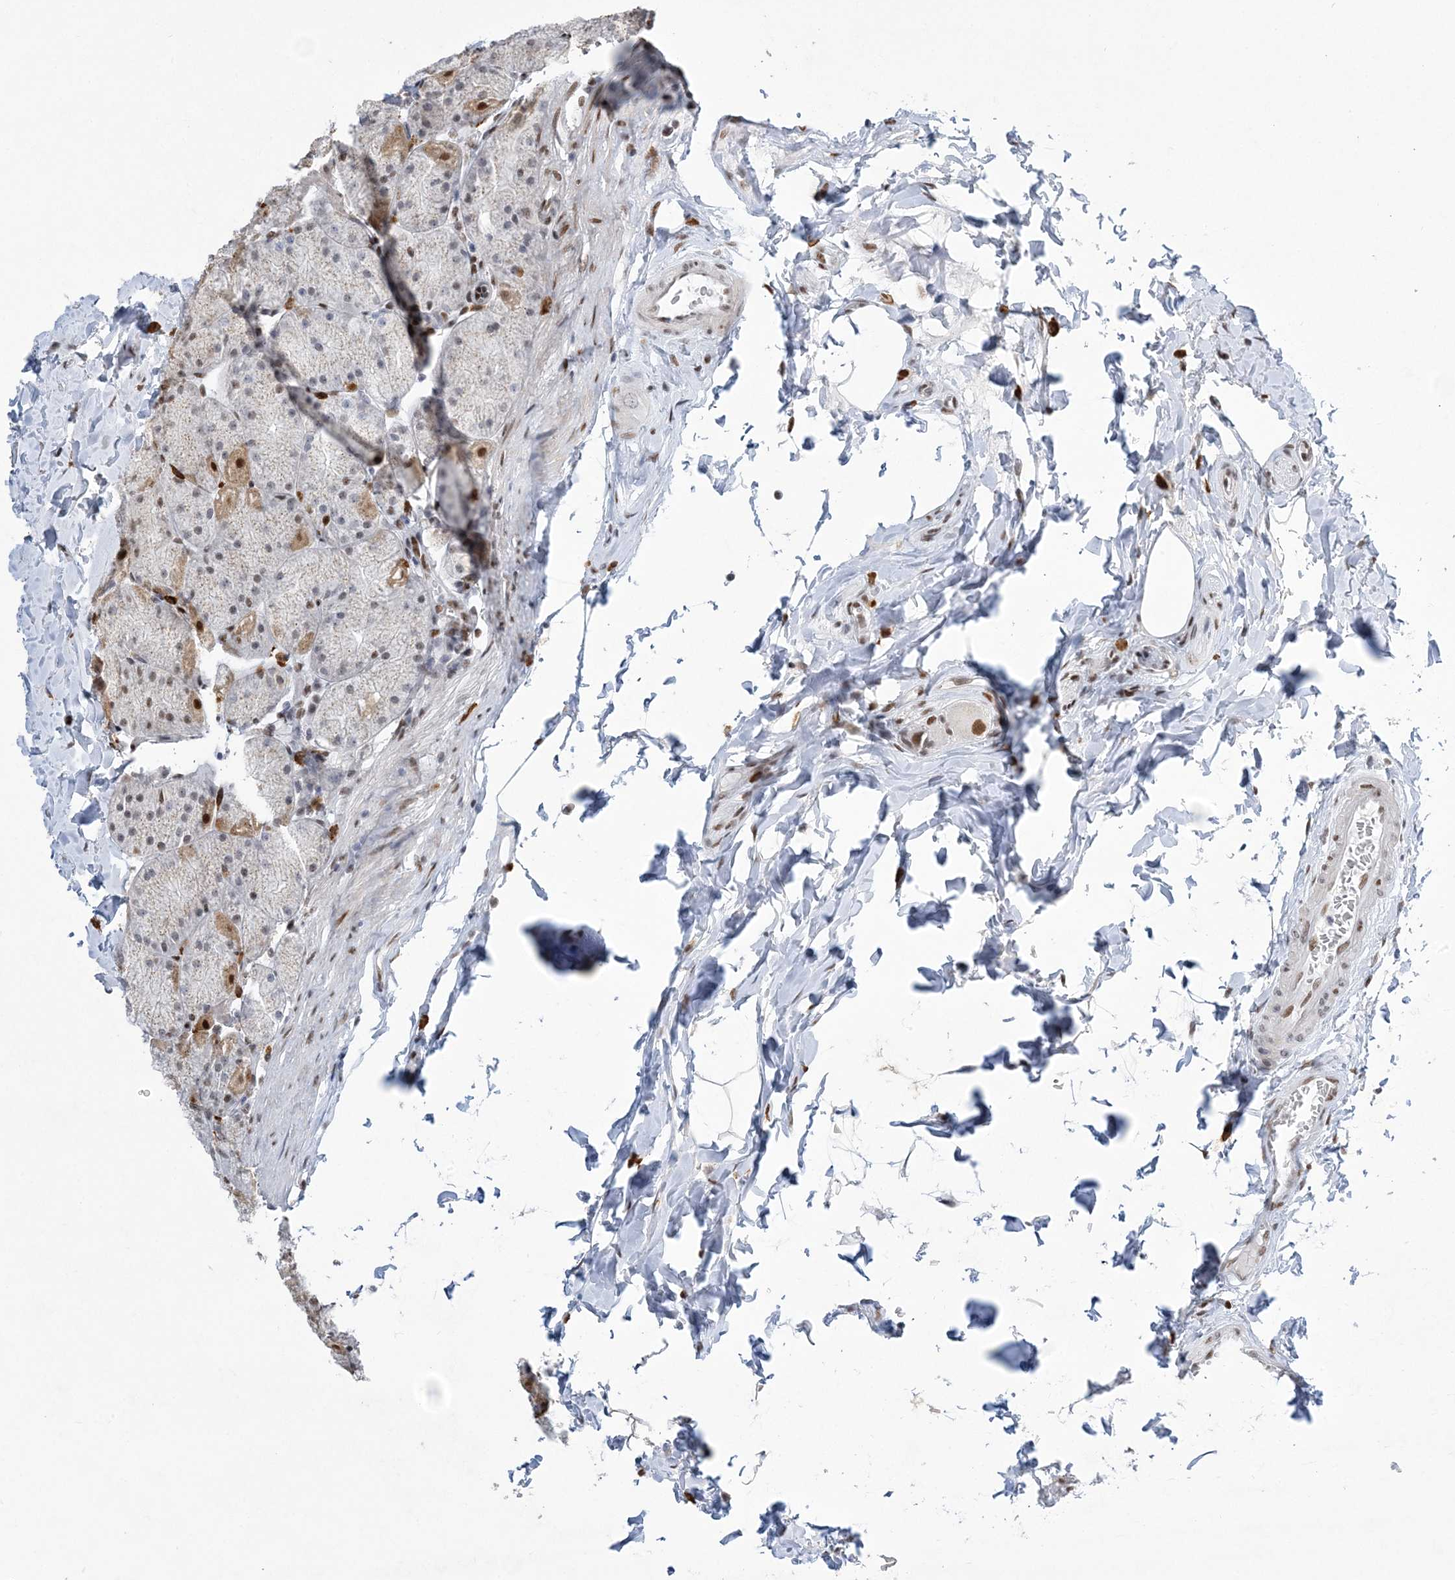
{"staining": {"intensity": "strong", "quantity": "25%-75%", "location": "nuclear"}, "tissue": "stomach", "cell_type": "Glandular cells", "image_type": "normal", "snomed": [{"axis": "morphology", "description": "Normal tissue, NOS"}, {"axis": "topography", "description": "Stomach, upper"}], "caption": "Immunohistochemistry (IHC) staining of normal stomach, which displays high levels of strong nuclear positivity in about 25%-75% of glandular cells indicating strong nuclear protein positivity. The staining was performed using DAB (3,3'-diaminobenzidine) (brown) for protein detection and nuclei were counterstained in hematoxylin (blue).", "gene": "ZBTB7A", "patient": {"sex": "female", "age": 56}}